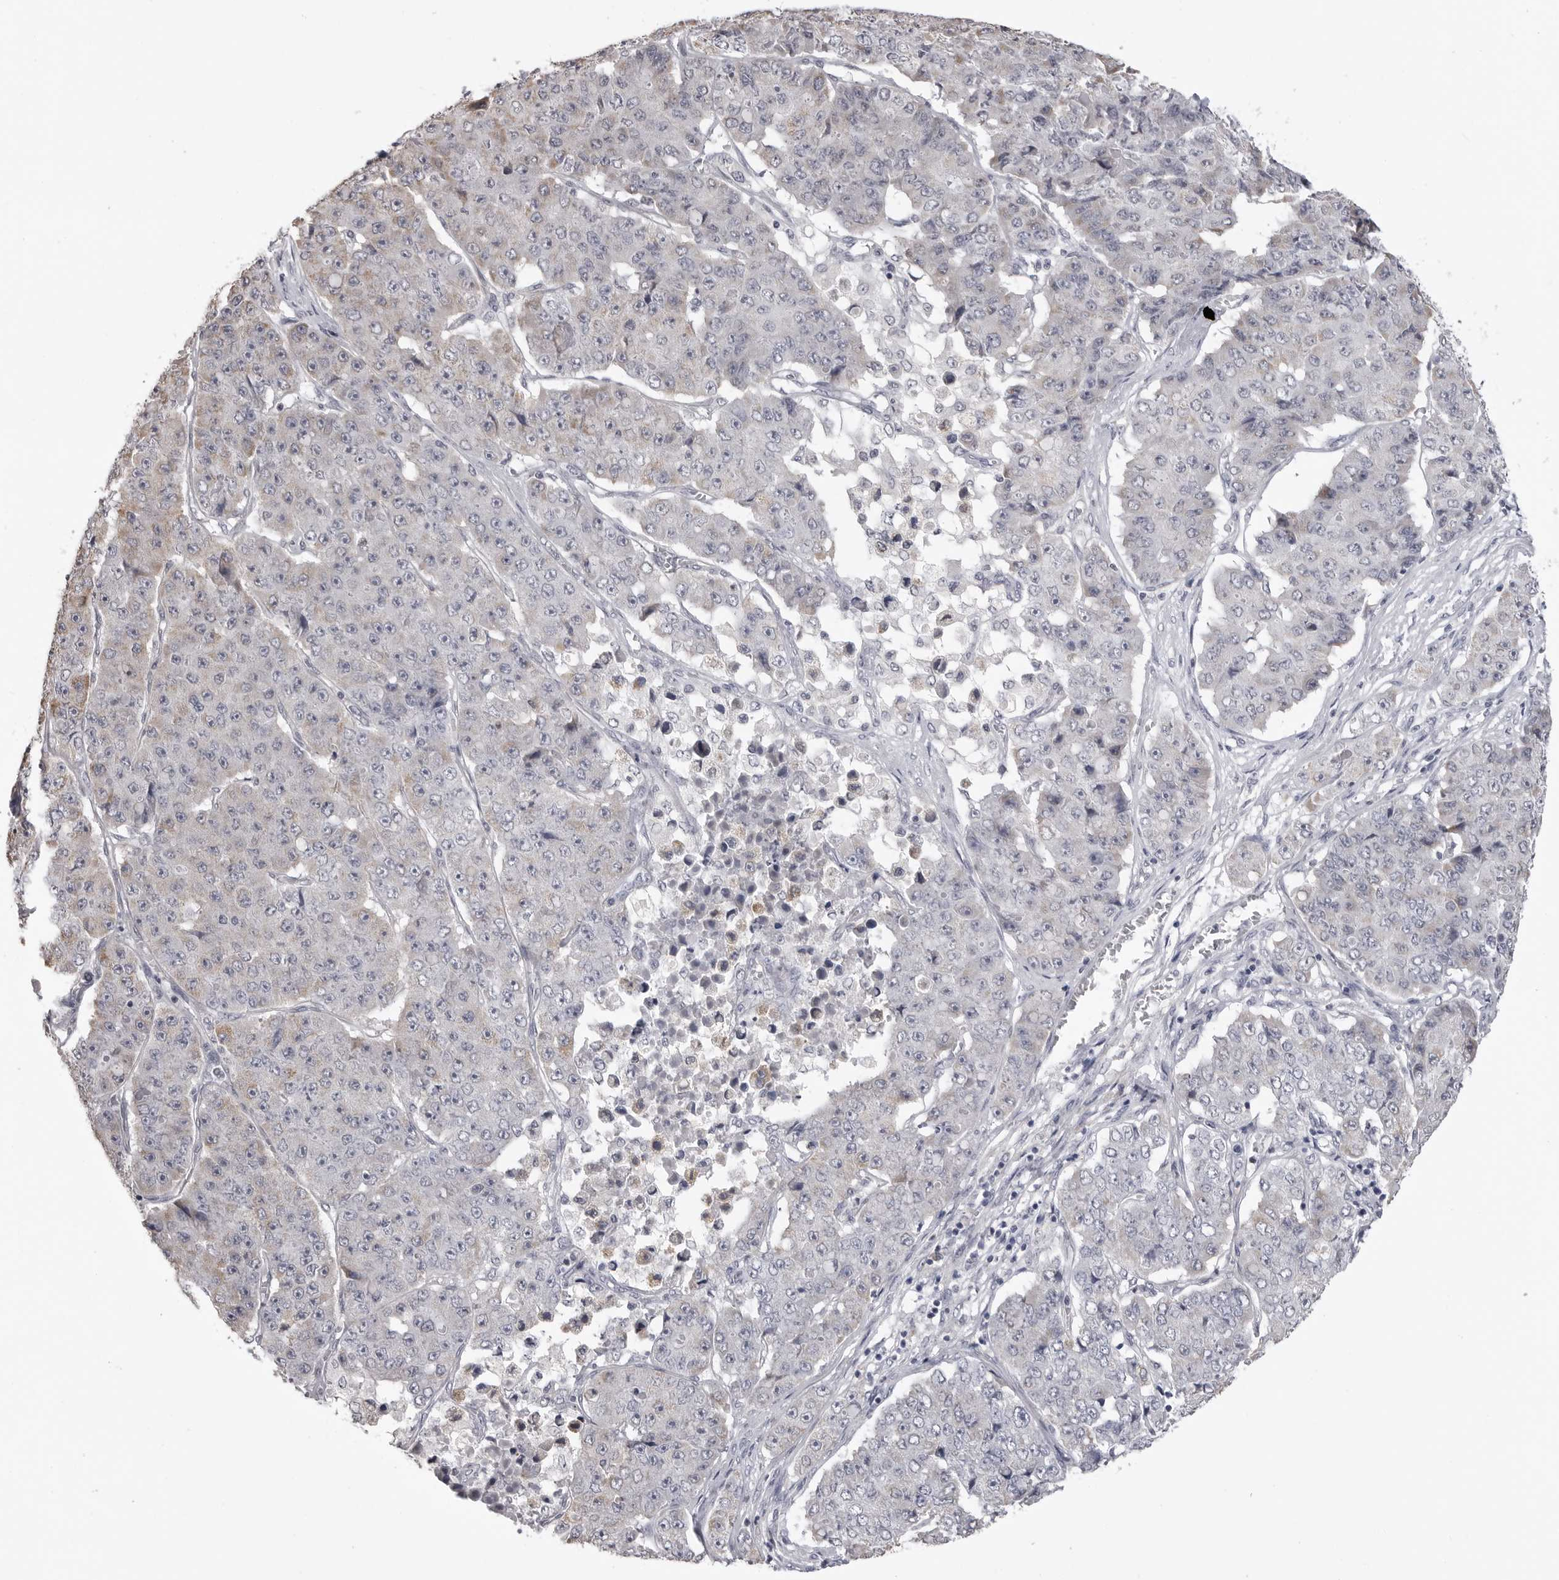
{"staining": {"intensity": "weak", "quantity": "<25%", "location": "cytoplasmic/membranous"}, "tissue": "pancreatic cancer", "cell_type": "Tumor cells", "image_type": "cancer", "snomed": [{"axis": "morphology", "description": "Adenocarcinoma, NOS"}, {"axis": "topography", "description": "Pancreas"}], "caption": "Immunohistochemistry micrograph of neoplastic tissue: human pancreatic adenocarcinoma stained with DAB (3,3'-diaminobenzidine) shows no significant protein expression in tumor cells.", "gene": "GPN2", "patient": {"sex": "male", "age": 50}}